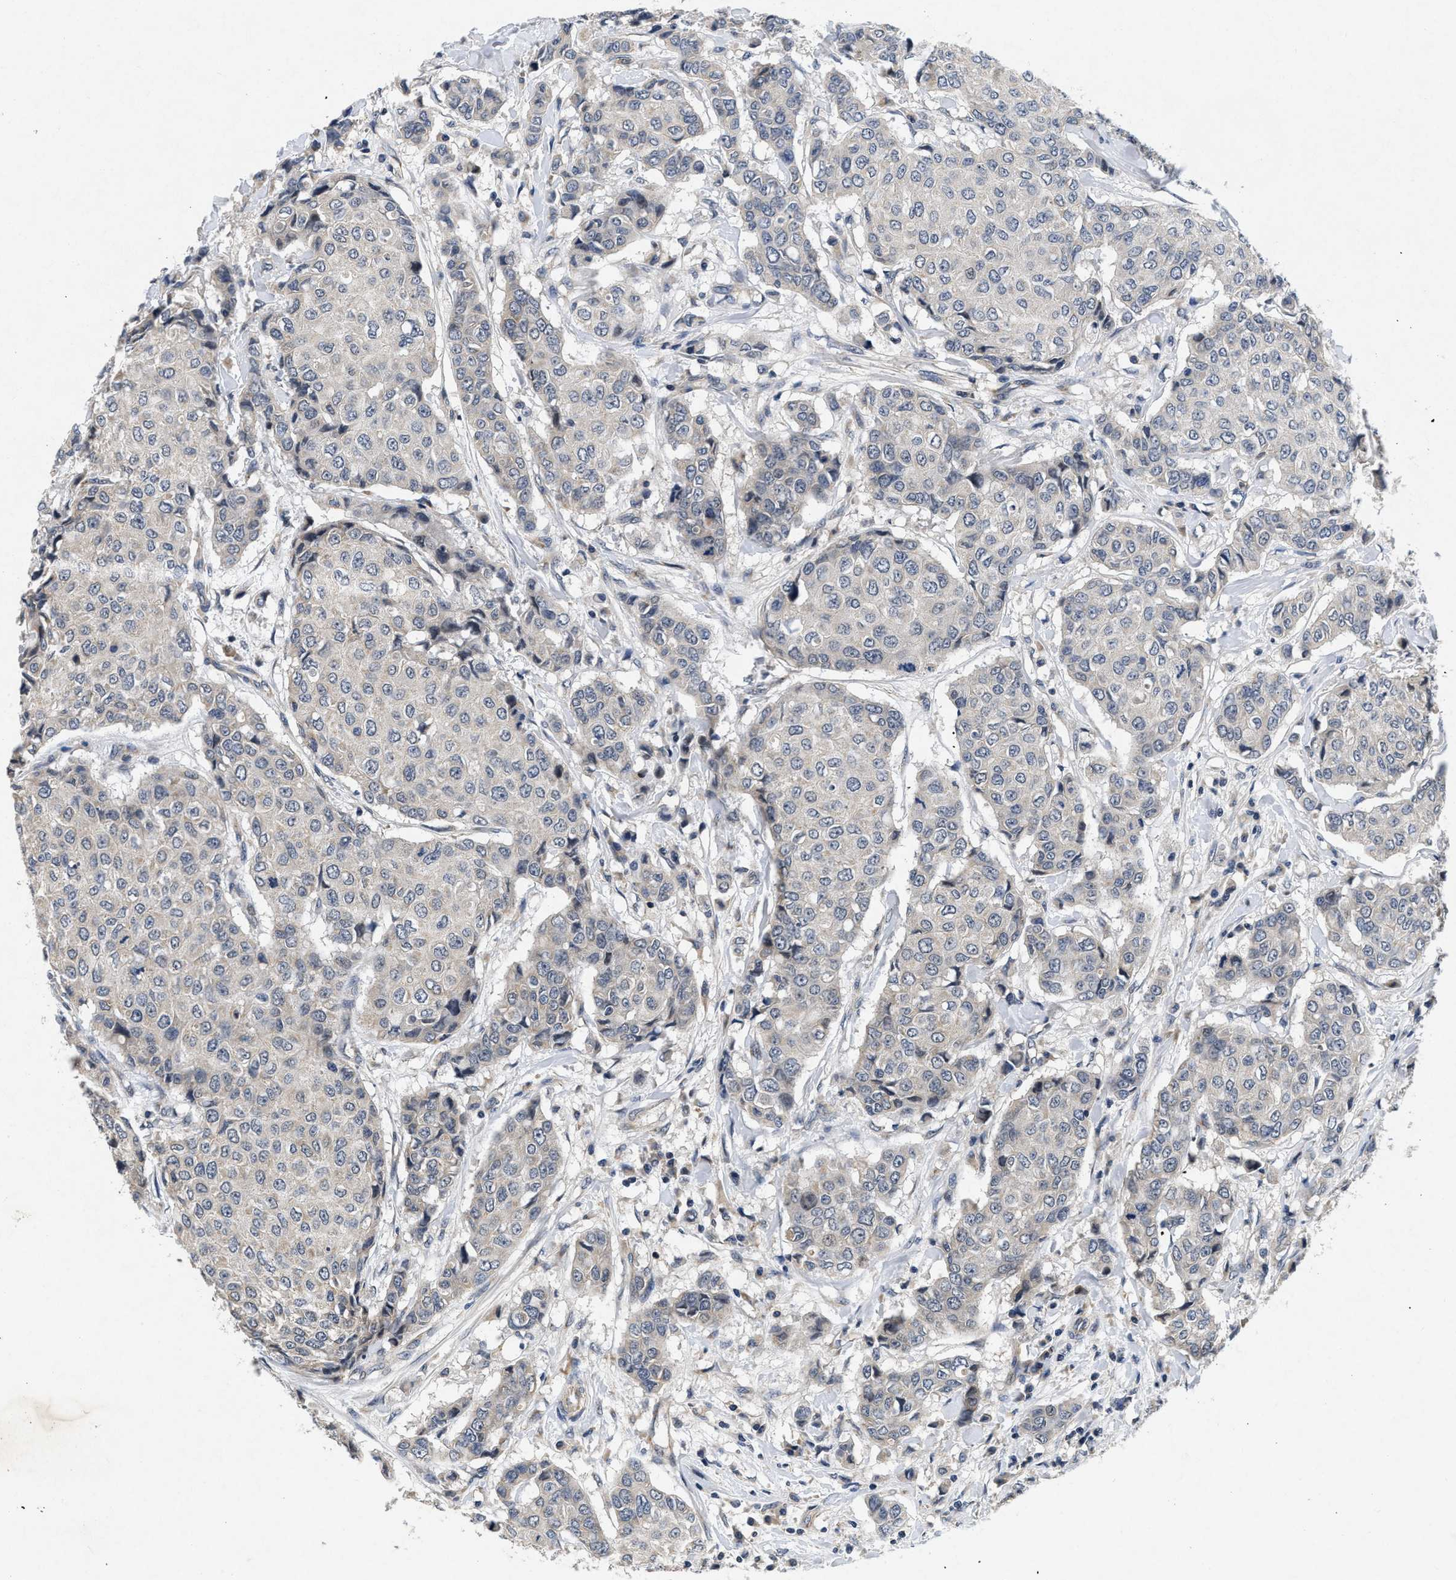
{"staining": {"intensity": "negative", "quantity": "none", "location": "none"}, "tissue": "breast cancer", "cell_type": "Tumor cells", "image_type": "cancer", "snomed": [{"axis": "morphology", "description": "Duct carcinoma"}, {"axis": "topography", "description": "Breast"}], "caption": "IHC micrograph of neoplastic tissue: breast cancer stained with DAB exhibits no significant protein staining in tumor cells.", "gene": "PDP1", "patient": {"sex": "female", "age": 27}}